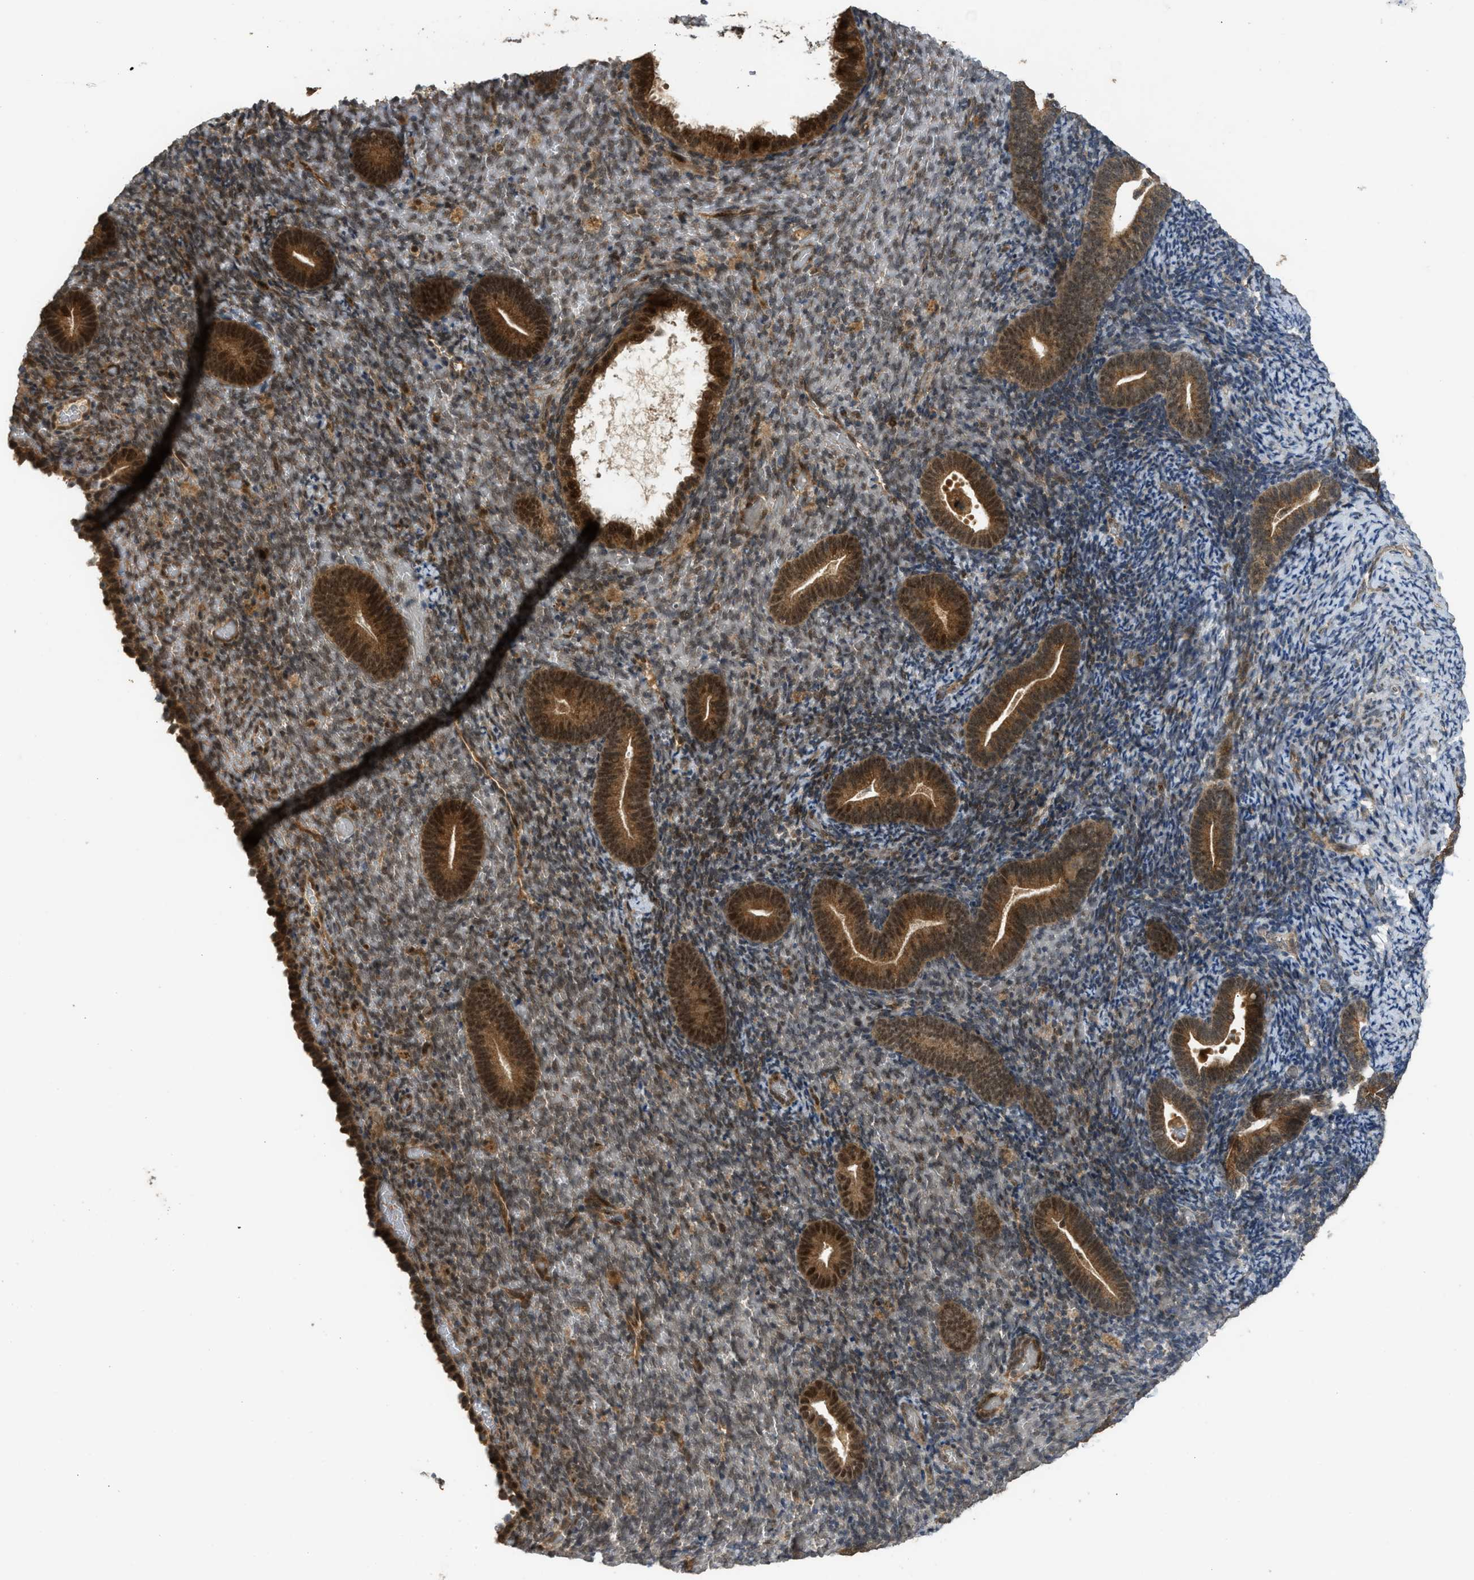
{"staining": {"intensity": "strong", "quantity": "25%-75%", "location": "cytoplasmic/membranous,nuclear"}, "tissue": "endometrium", "cell_type": "Cells in endometrial stroma", "image_type": "normal", "snomed": [{"axis": "morphology", "description": "Normal tissue, NOS"}, {"axis": "topography", "description": "Endometrium"}], "caption": "Immunohistochemical staining of unremarkable endometrium exhibits high levels of strong cytoplasmic/membranous,nuclear staining in about 25%-75% of cells in endometrial stroma. (brown staining indicates protein expression, while blue staining denotes nuclei).", "gene": "GET1", "patient": {"sex": "female", "age": 51}}